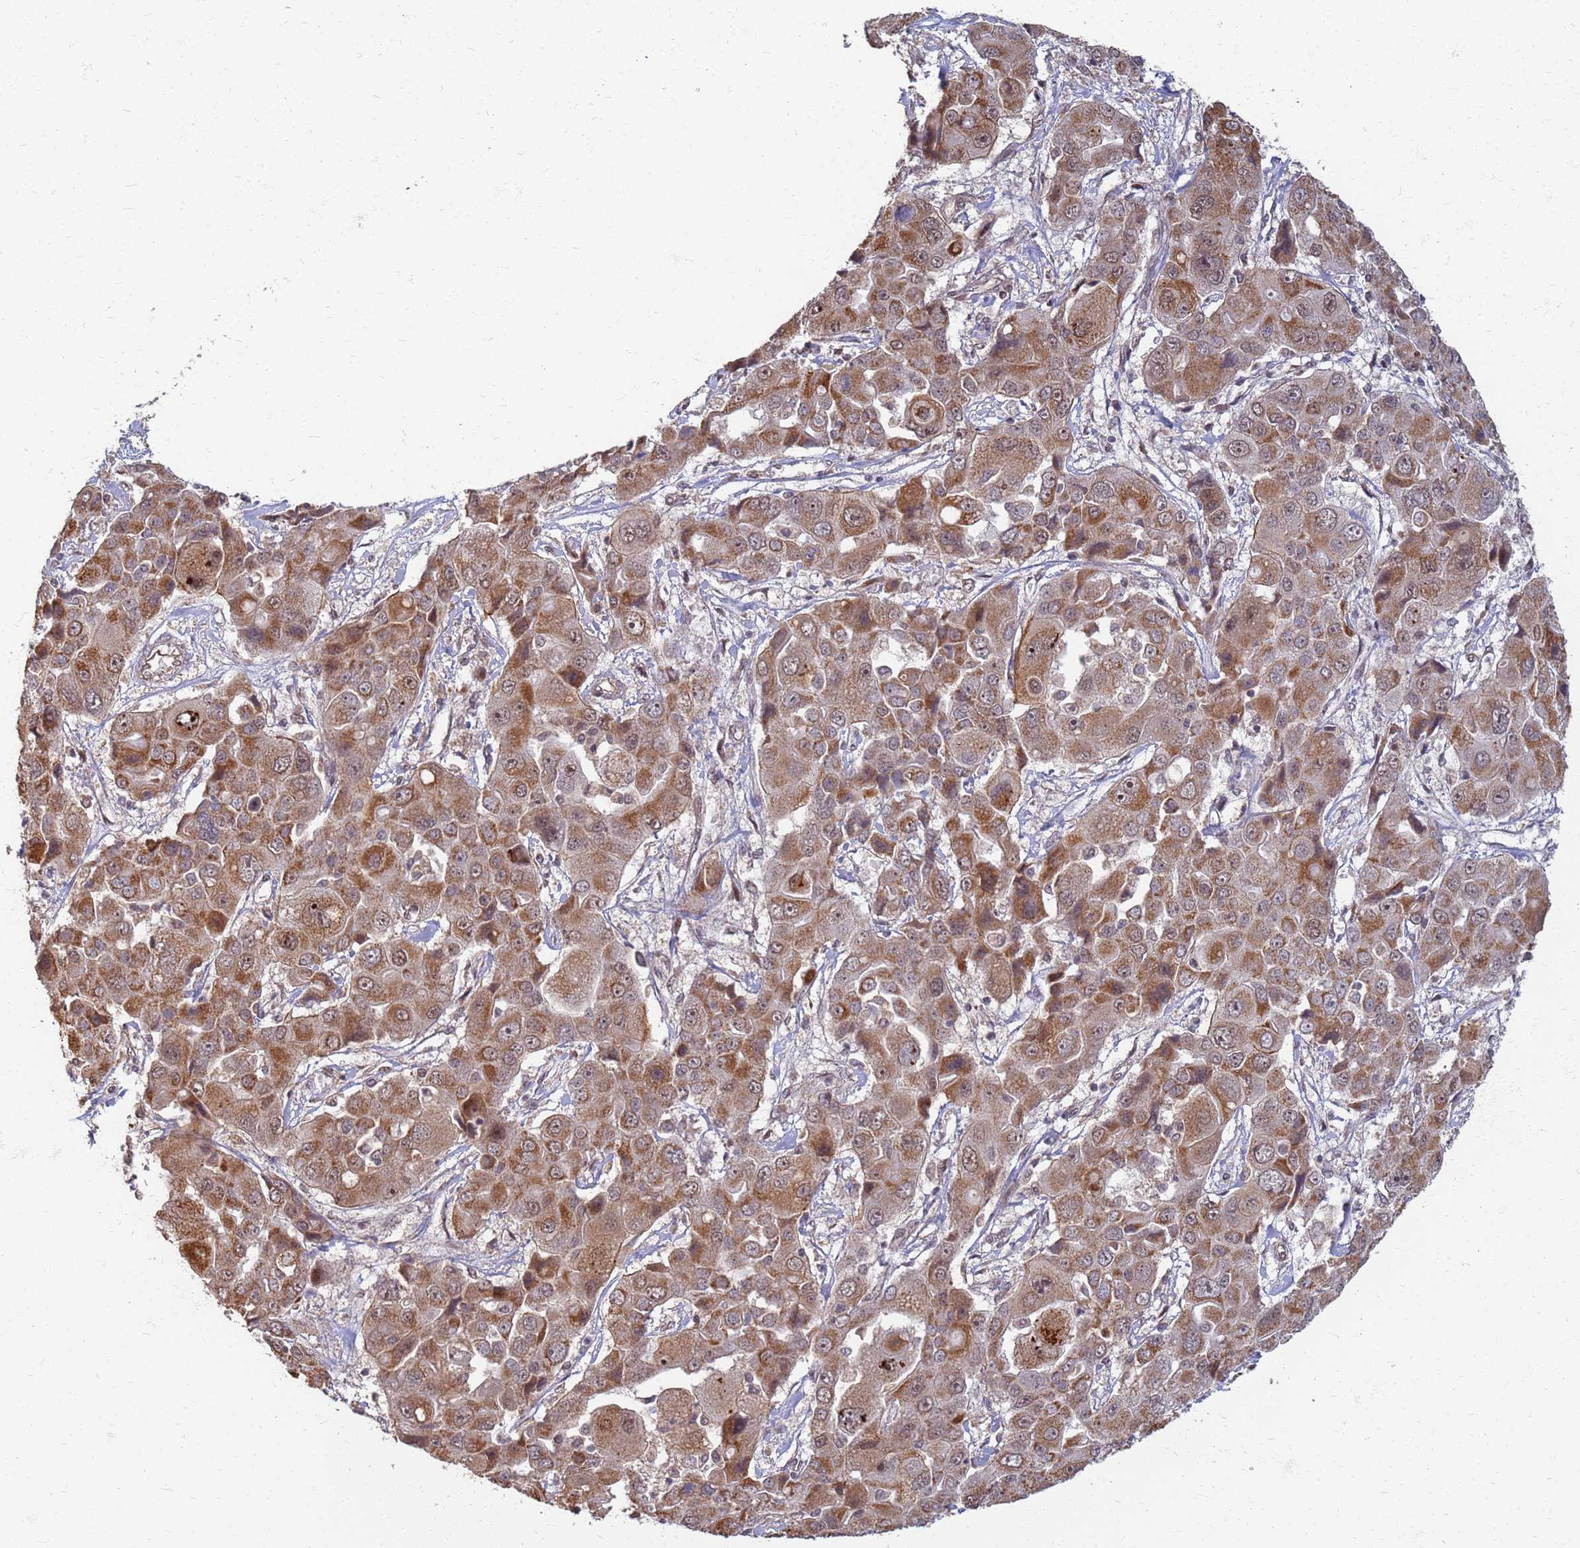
{"staining": {"intensity": "moderate", "quantity": ">75%", "location": "cytoplasmic/membranous"}, "tissue": "liver cancer", "cell_type": "Tumor cells", "image_type": "cancer", "snomed": [{"axis": "morphology", "description": "Cholangiocarcinoma"}, {"axis": "topography", "description": "Liver"}], "caption": "This image displays immunohistochemistry staining of human cholangiocarcinoma (liver), with medium moderate cytoplasmic/membranous staining in about >75% of tumor cells.", "gene": "ITGB4", "patient": {"sex": "male", "age": 67}}